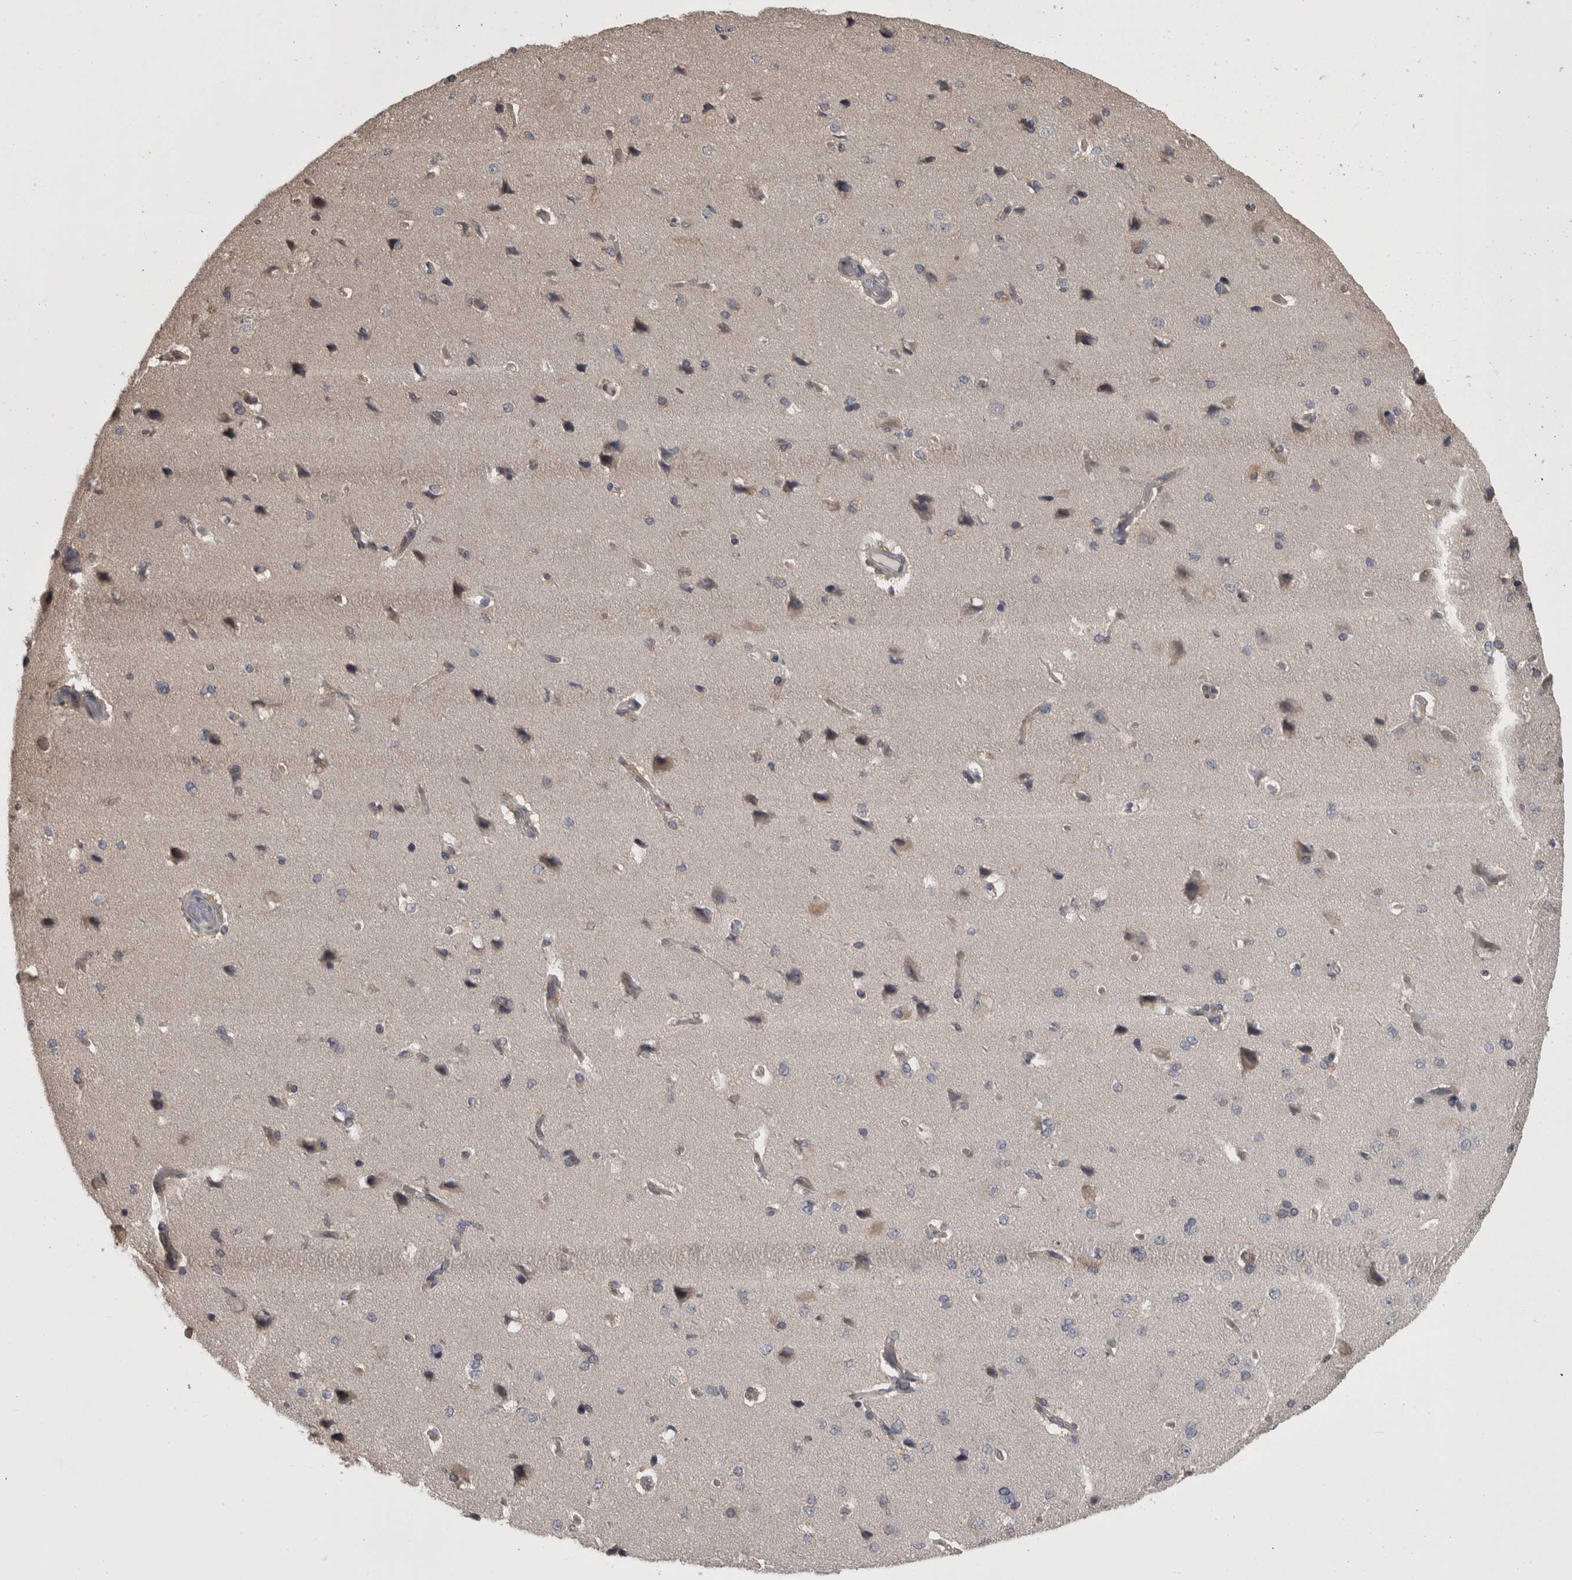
{"staining": {"intensity": "weak", "quantity": "25%-75%", "location": "cytoplasmic/membranous"}, "tissue": "cerebral cortex", "cell_type": "Endothelial cells", "image_type": "normal", "snomed": [{"axis": "morphology", "description": "Normal tissue, NOS"}, {"axis": "topography", "description": "Cerebral cortex"}], "caption": "About 25%-75% of endothelial cells in benign human cerebral cortex reveal weak cytoplasmic/membranous protein positivity as visualized by brown immunohistochemical staining.", "gene": "APRT", "patient": {"sex": "male", "age": 62}}